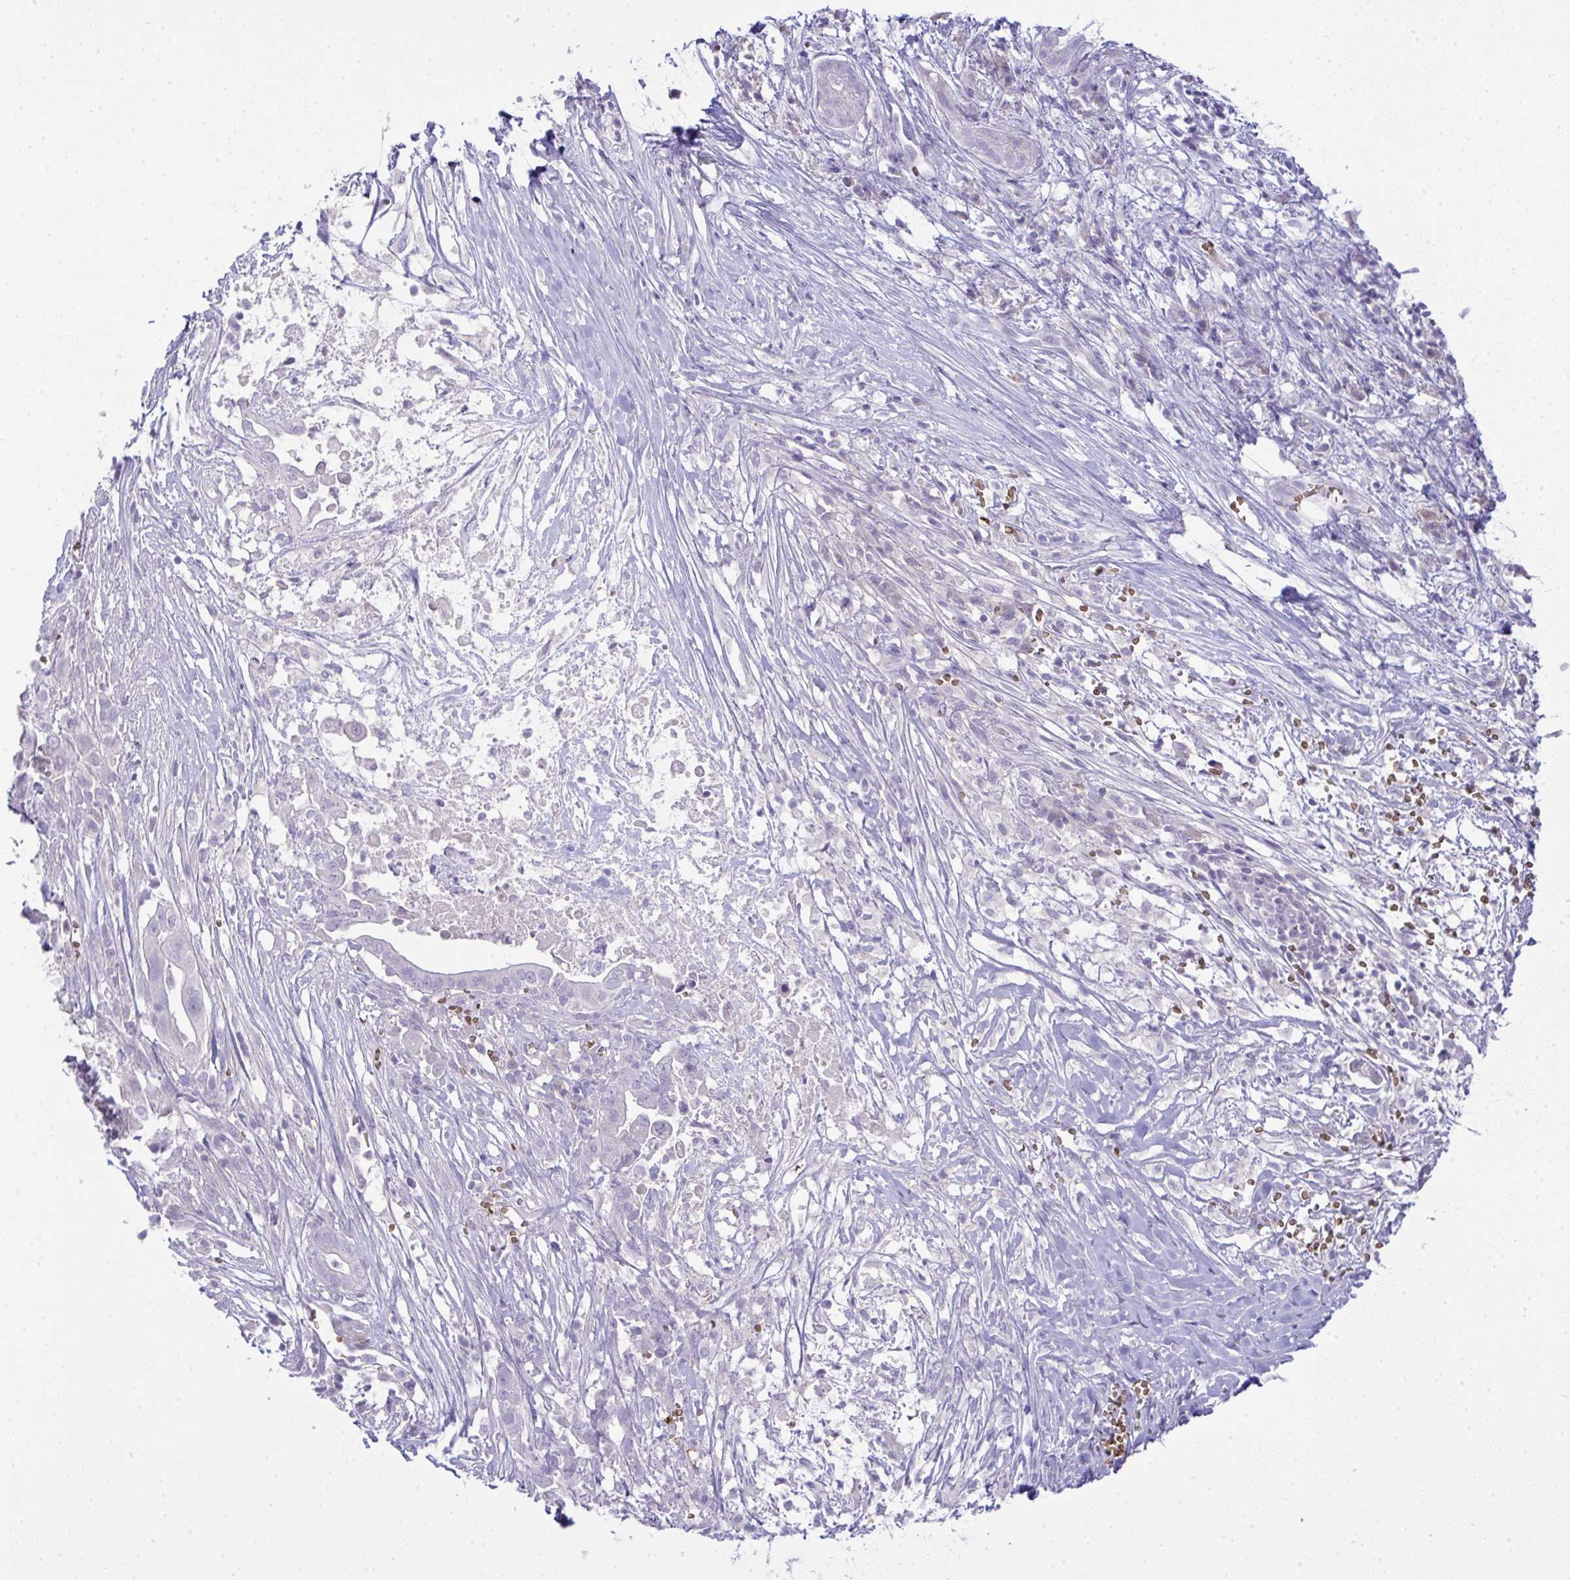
{"staining": {"intensity": "negative", "quantity": "none", "location": "none"}, "tissue": "pancreatic cancer", "cell_type": "Tumor cells", "image_type": "cancer", "snomed": [{"axis": "morphology", "description": "Adenocarcinoma, NOS"}, {"axis": "topography", "description": "Pancreas"}], "caption": "High magnification brightfield microscopy of adenocarcinoma (pancreatic) stained with DAB (3,3'-diaminobenzidine) (brown) and counterstained with hematoxylin (blue): tumor cells show no significant expression. (Stains: DAB immunohistochemistry (IHC) with hematoxylin counter stain, Microscopy: brightfield microscopy at high magnification).", "gene": "SPTB", "patient": {"sex": "male", "age": 61}}